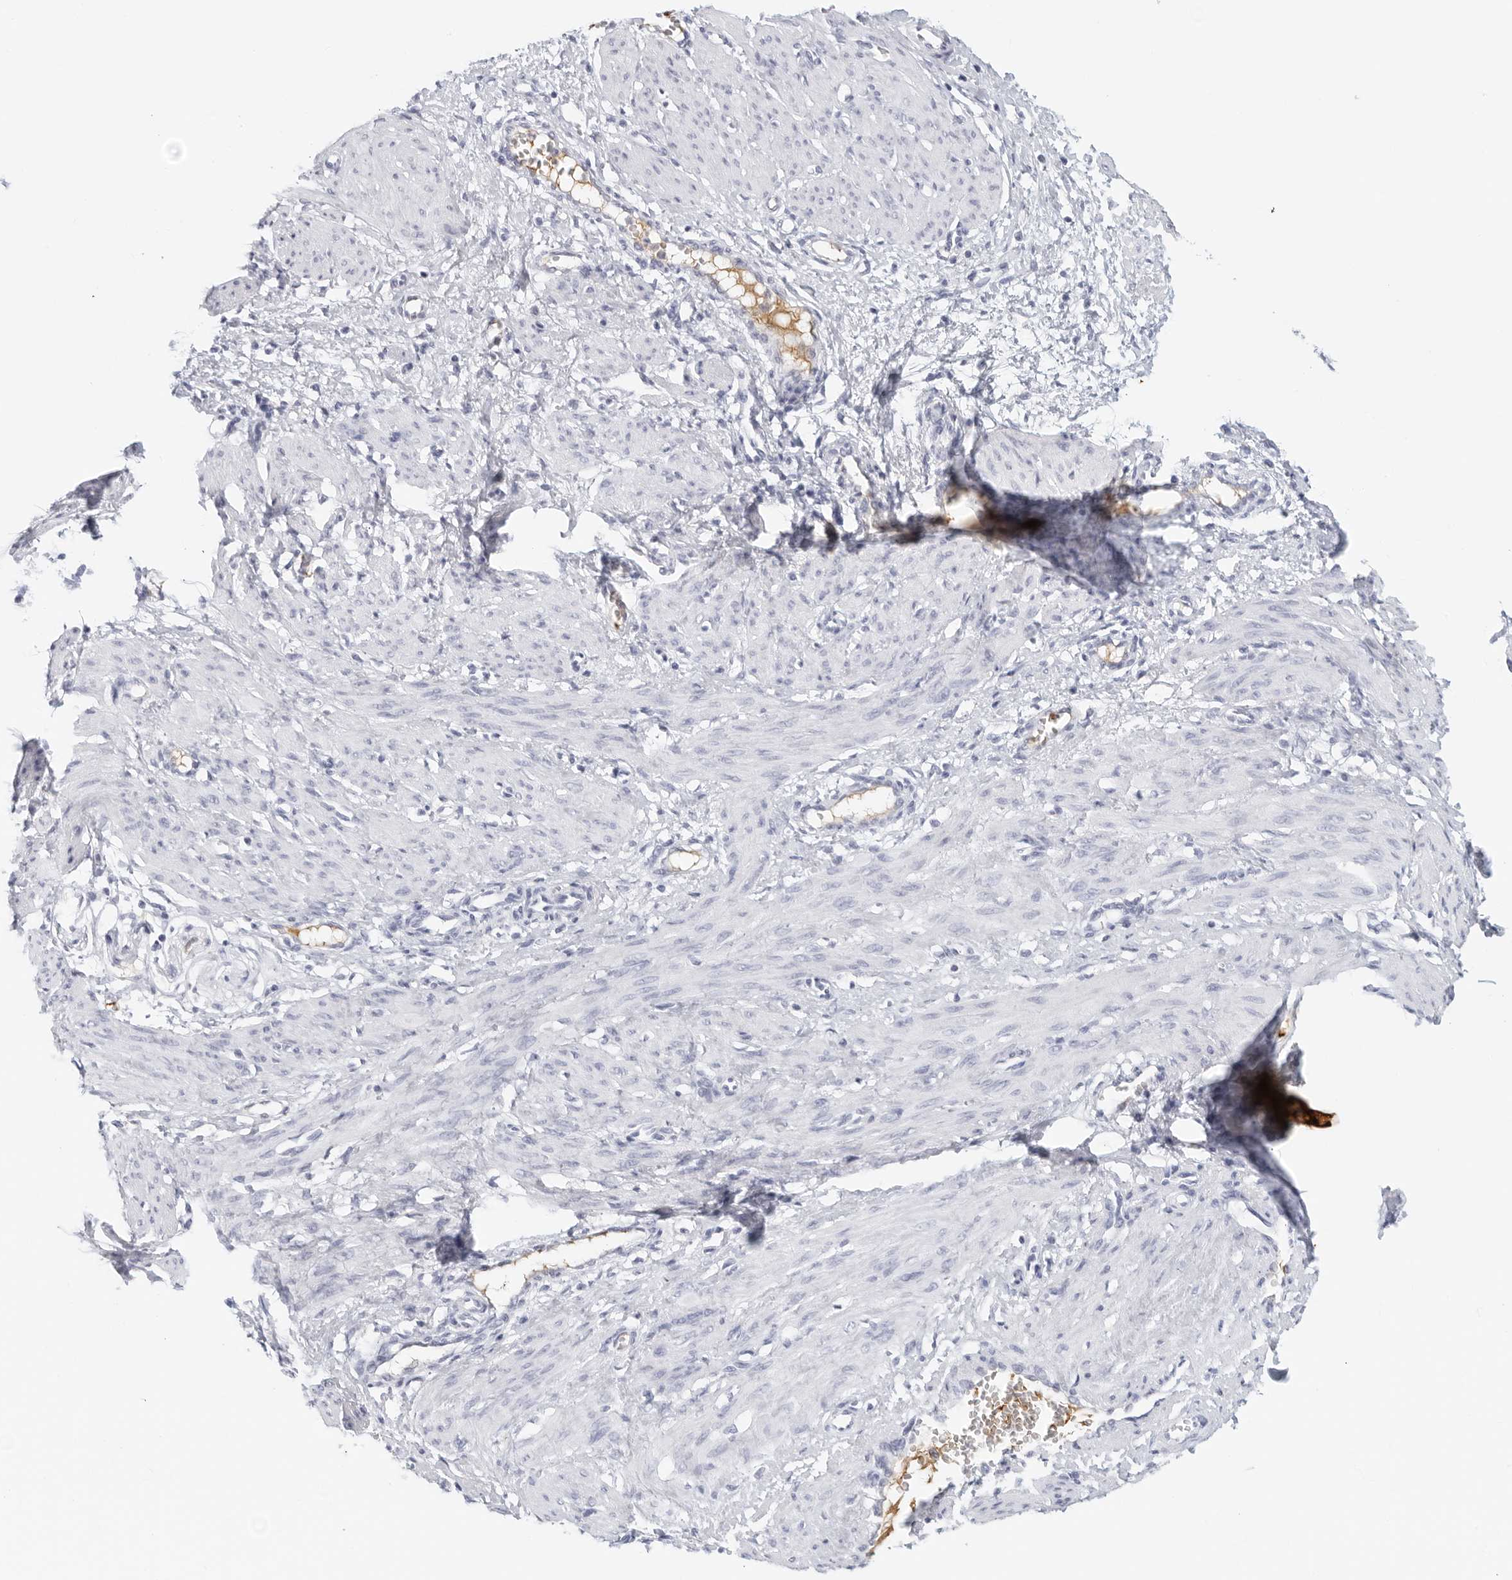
{"staining": {"intensity": "negative", "quantity": "none", "location": "none"}, "tissue": "smooth muscle", "cell_type": "Smooth muscle cells", "image_type": "normal", "snomed": [{"axis": "morphology", "description": "Normal tissue, NOS"}, {"axis": "topography", "description": "Endometrium"}], "caption": "Micrograph shows no significant protein positivity in smooth muscle cells of benign smooth muscle.", "gene": "FGG", "patient": {"sex": "female", "age": 33}}